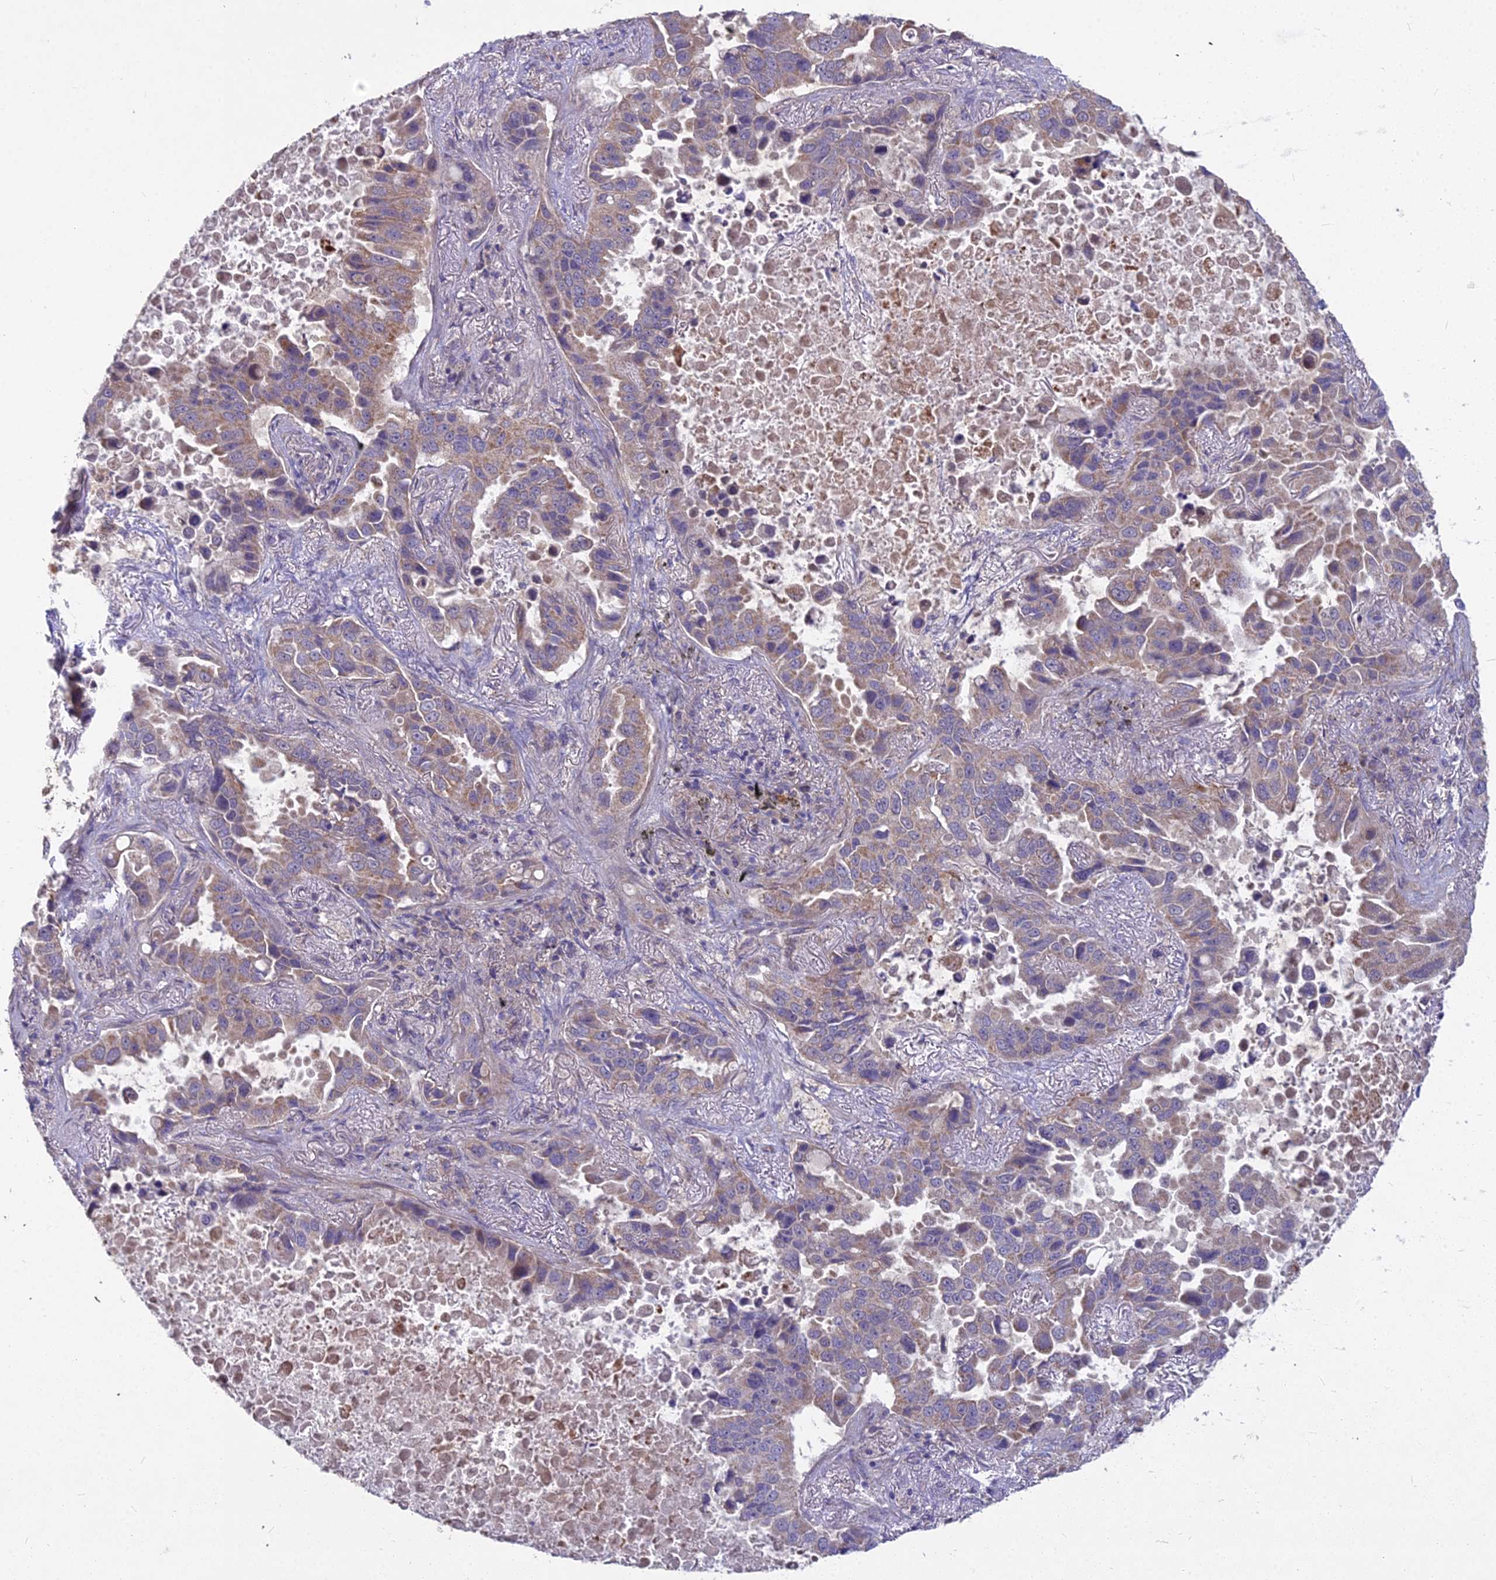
{"staining": {"intensity": "moderate", "quantity": ">75%", "location": "cytoplasmic/membranous"}, "tissue": "lung cancer", "cell_type": "Tumor cells", "image_type": "cancer", "snomed": [{"axis": "morphology", "description": "Adenocarcinoma, NOS"}, {"axis": "topography", "description": "Lung"}], "caption": "An image of human lung adenocarcinoma stained for a protein reveals moderate cytoplasmic/membranous brown staining in tumor cells.", "gene": "MICU2", "patient": {"sex": "male", "age": 64}}